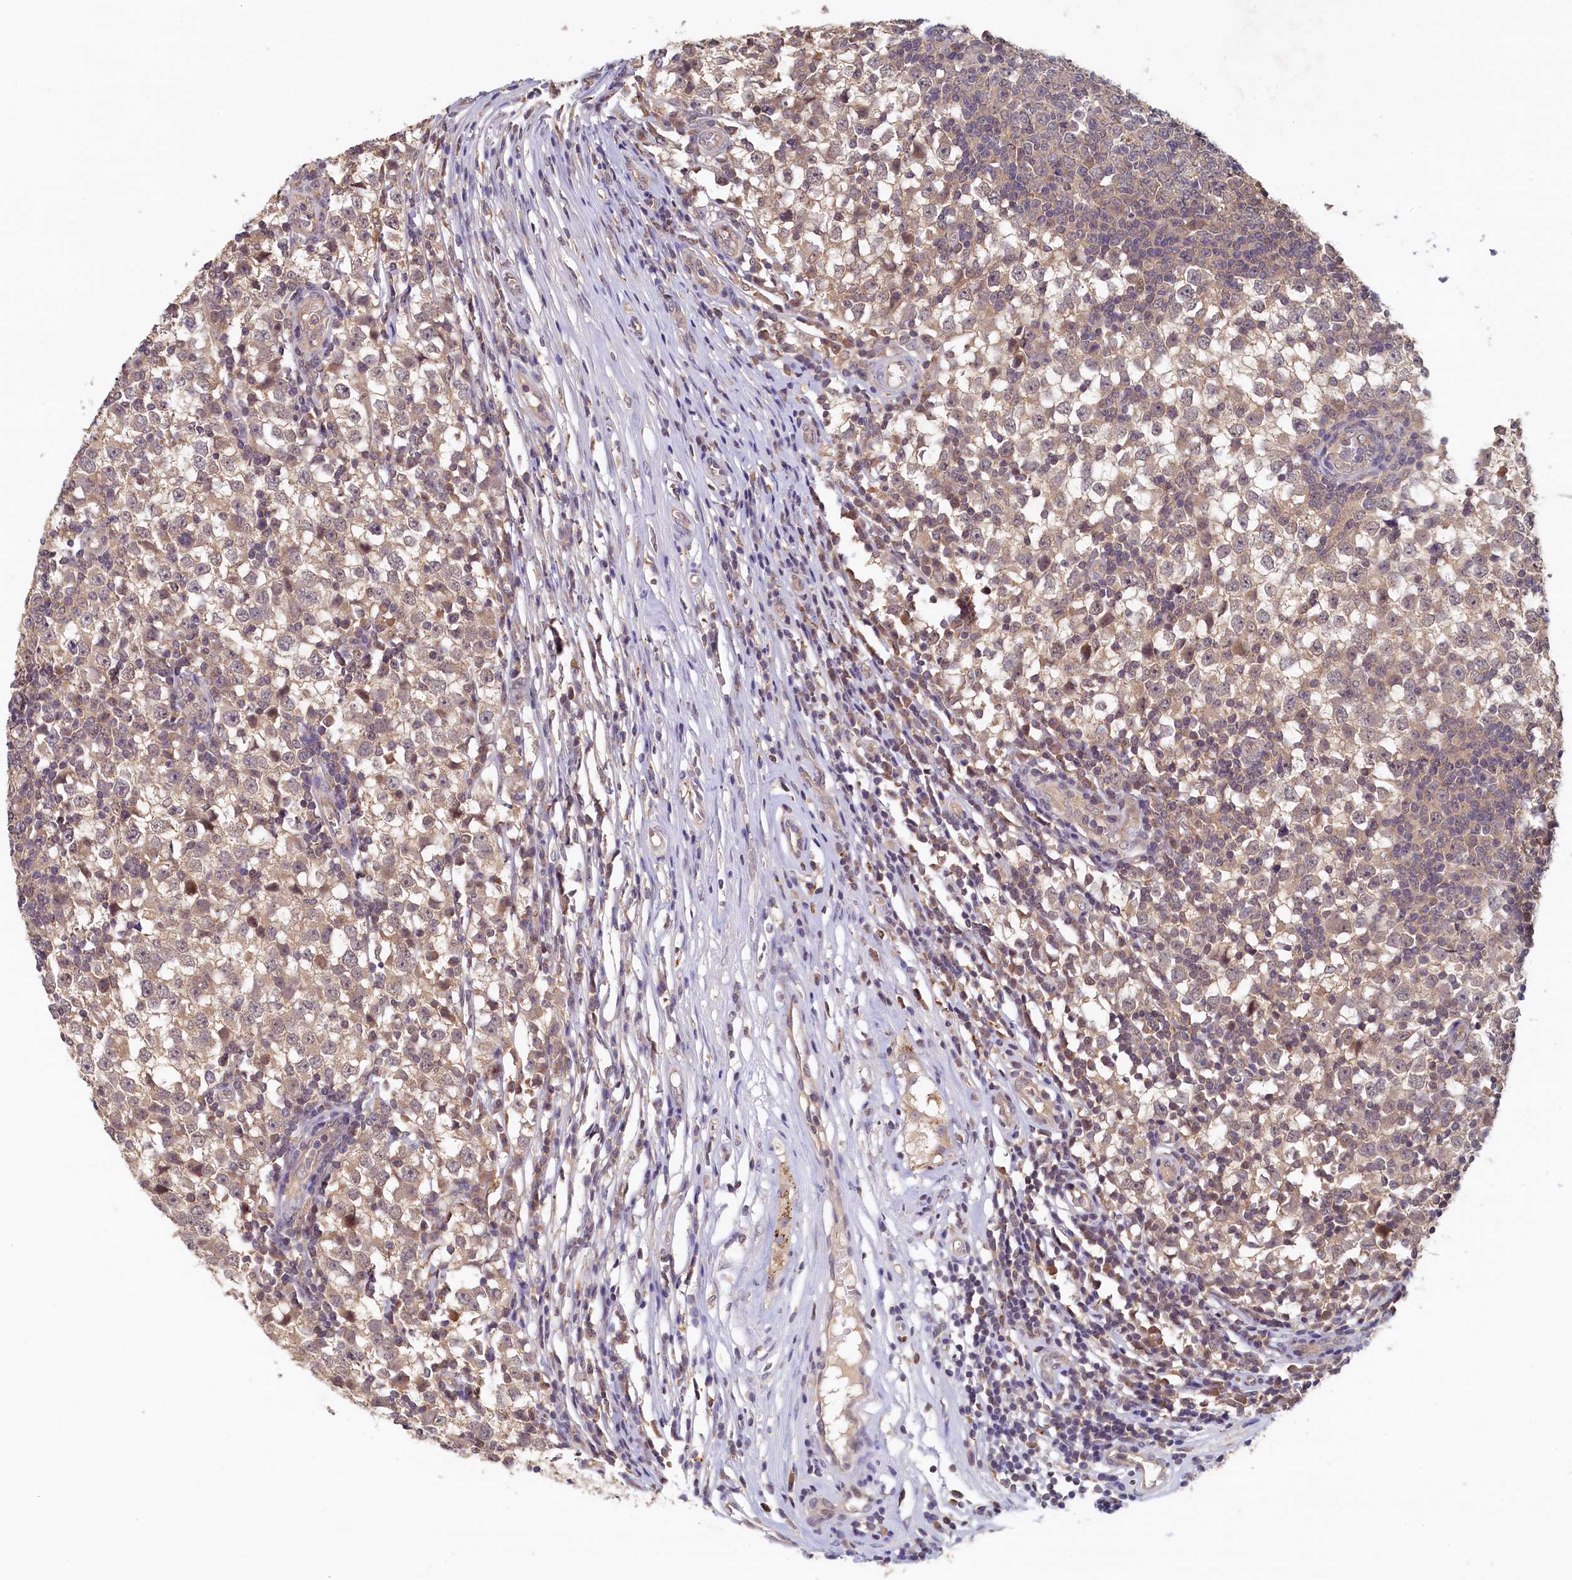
{"staining": {"intensity": "weak", "quantity": ">75%", "location": "cytoplasmic/membranous"}, "tissue": "testis cancer", "cell_type": "Tumor cells", "image_type": "cancer", "snomed": [{"axis": "morphology", "description": "Seminoma, NOS"}, {"axis": "topography", "description": "Testis"}], "caption": "The histopathology image exhibits immunohistochemical staining of testis seminoma. There is weak cytoplasmic/membranous expression is present in about >75% of tumor cells.", "gene": "NUBP2", "patient": {"sex": "male", "age": 65}}